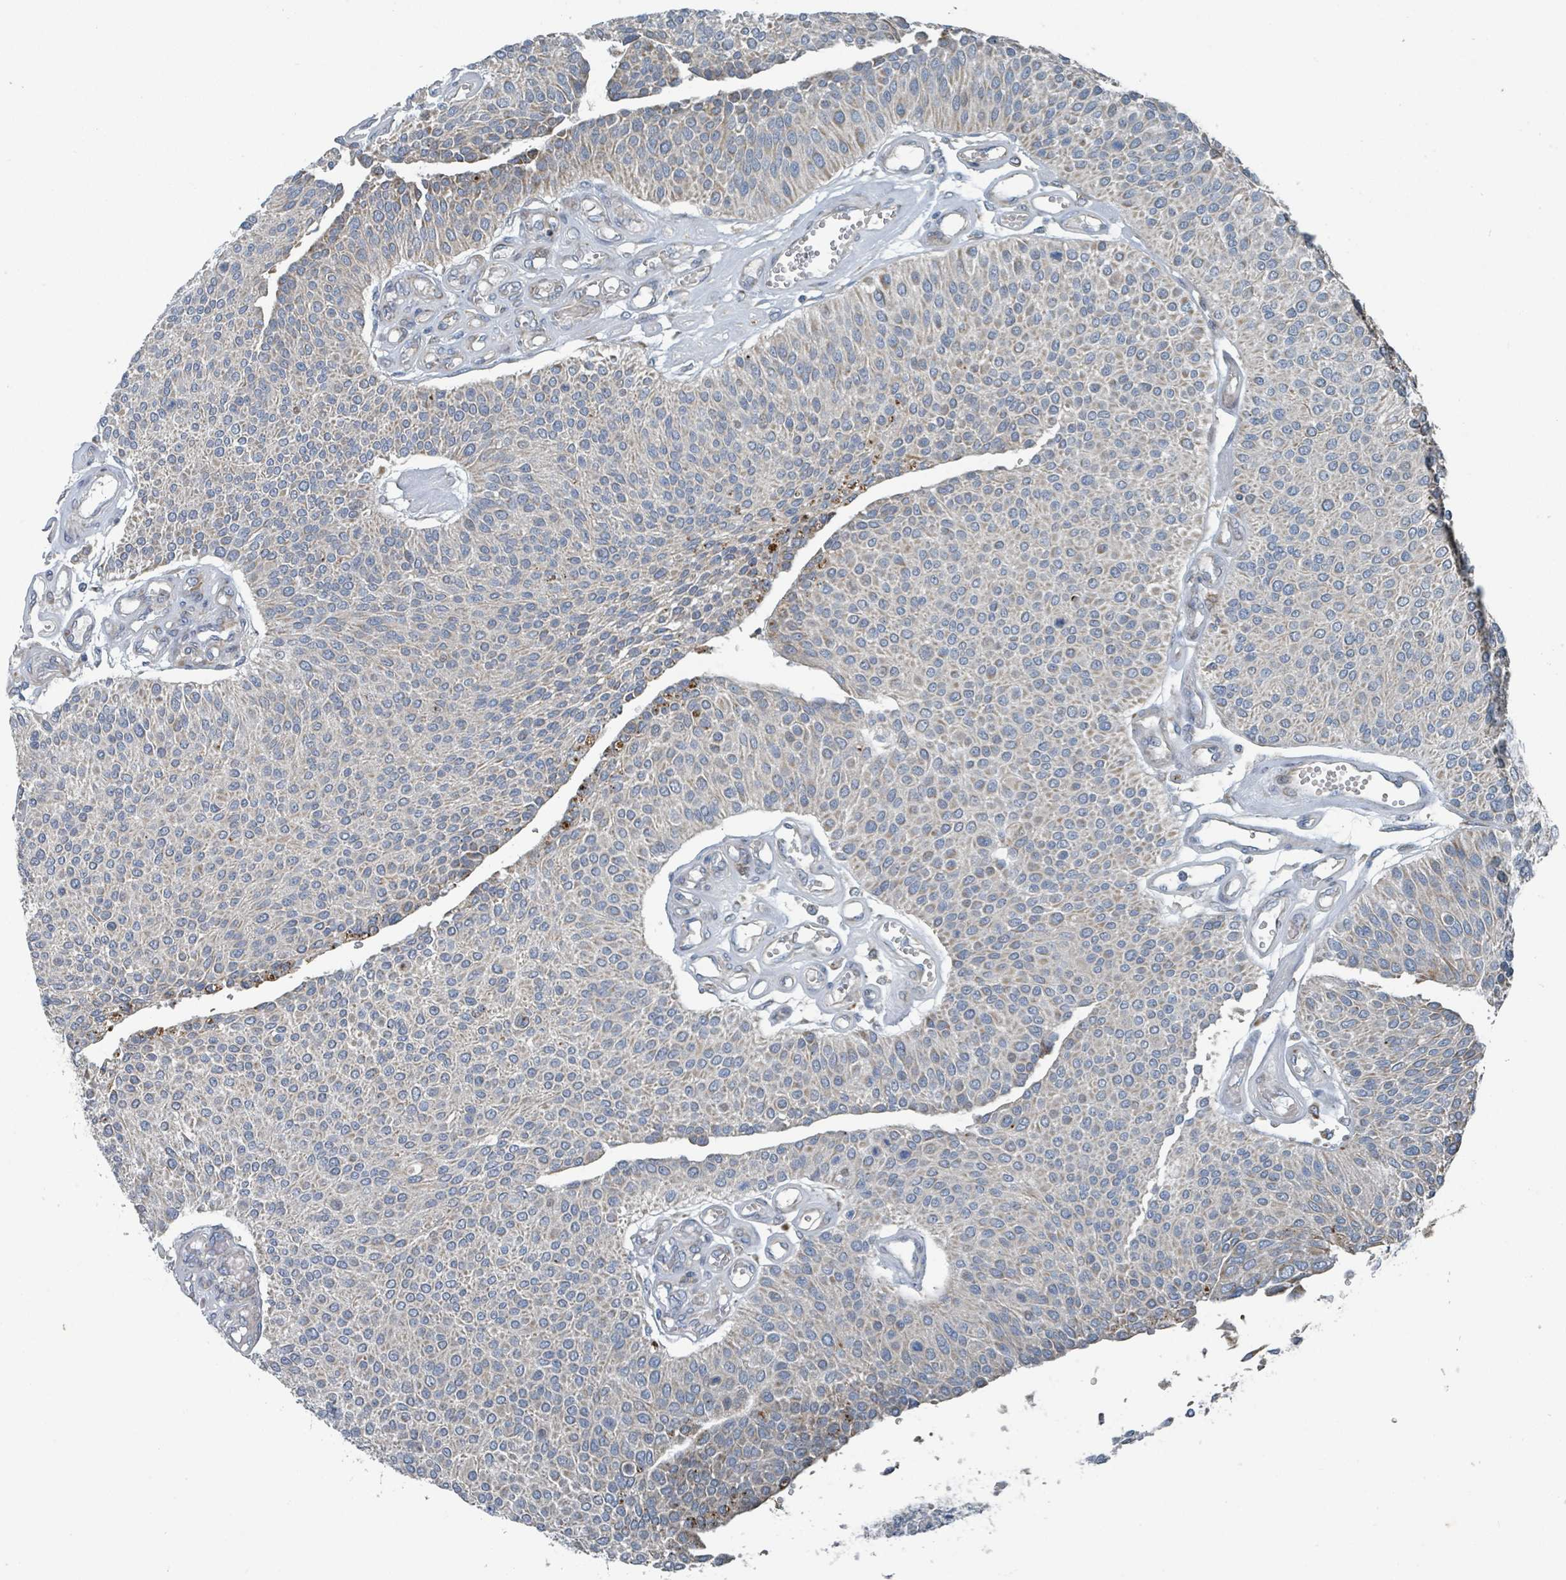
{"staining": {"intensity": "weak", "quantity": "<25%", "location": "cytoplasmic/membranous"}, "tissue": "urothelial cancer", "cell_type": "Tumor cells", "image_type": "cancer", "snomed": [{"axis": "morphology", "description": "Urothelial carcinoma, NOS"}, {"axis": "topography", "description": "Urinary bladder"}], "caption": "High magnification brightfield microscopy of urothelial cancer stained with DAB (brown) and counterstained with hematoxylin (blue): tumor cells show no significant positivity.", "gene": "DIPK2A", "patient": {"sex": "male", "age": 55}}